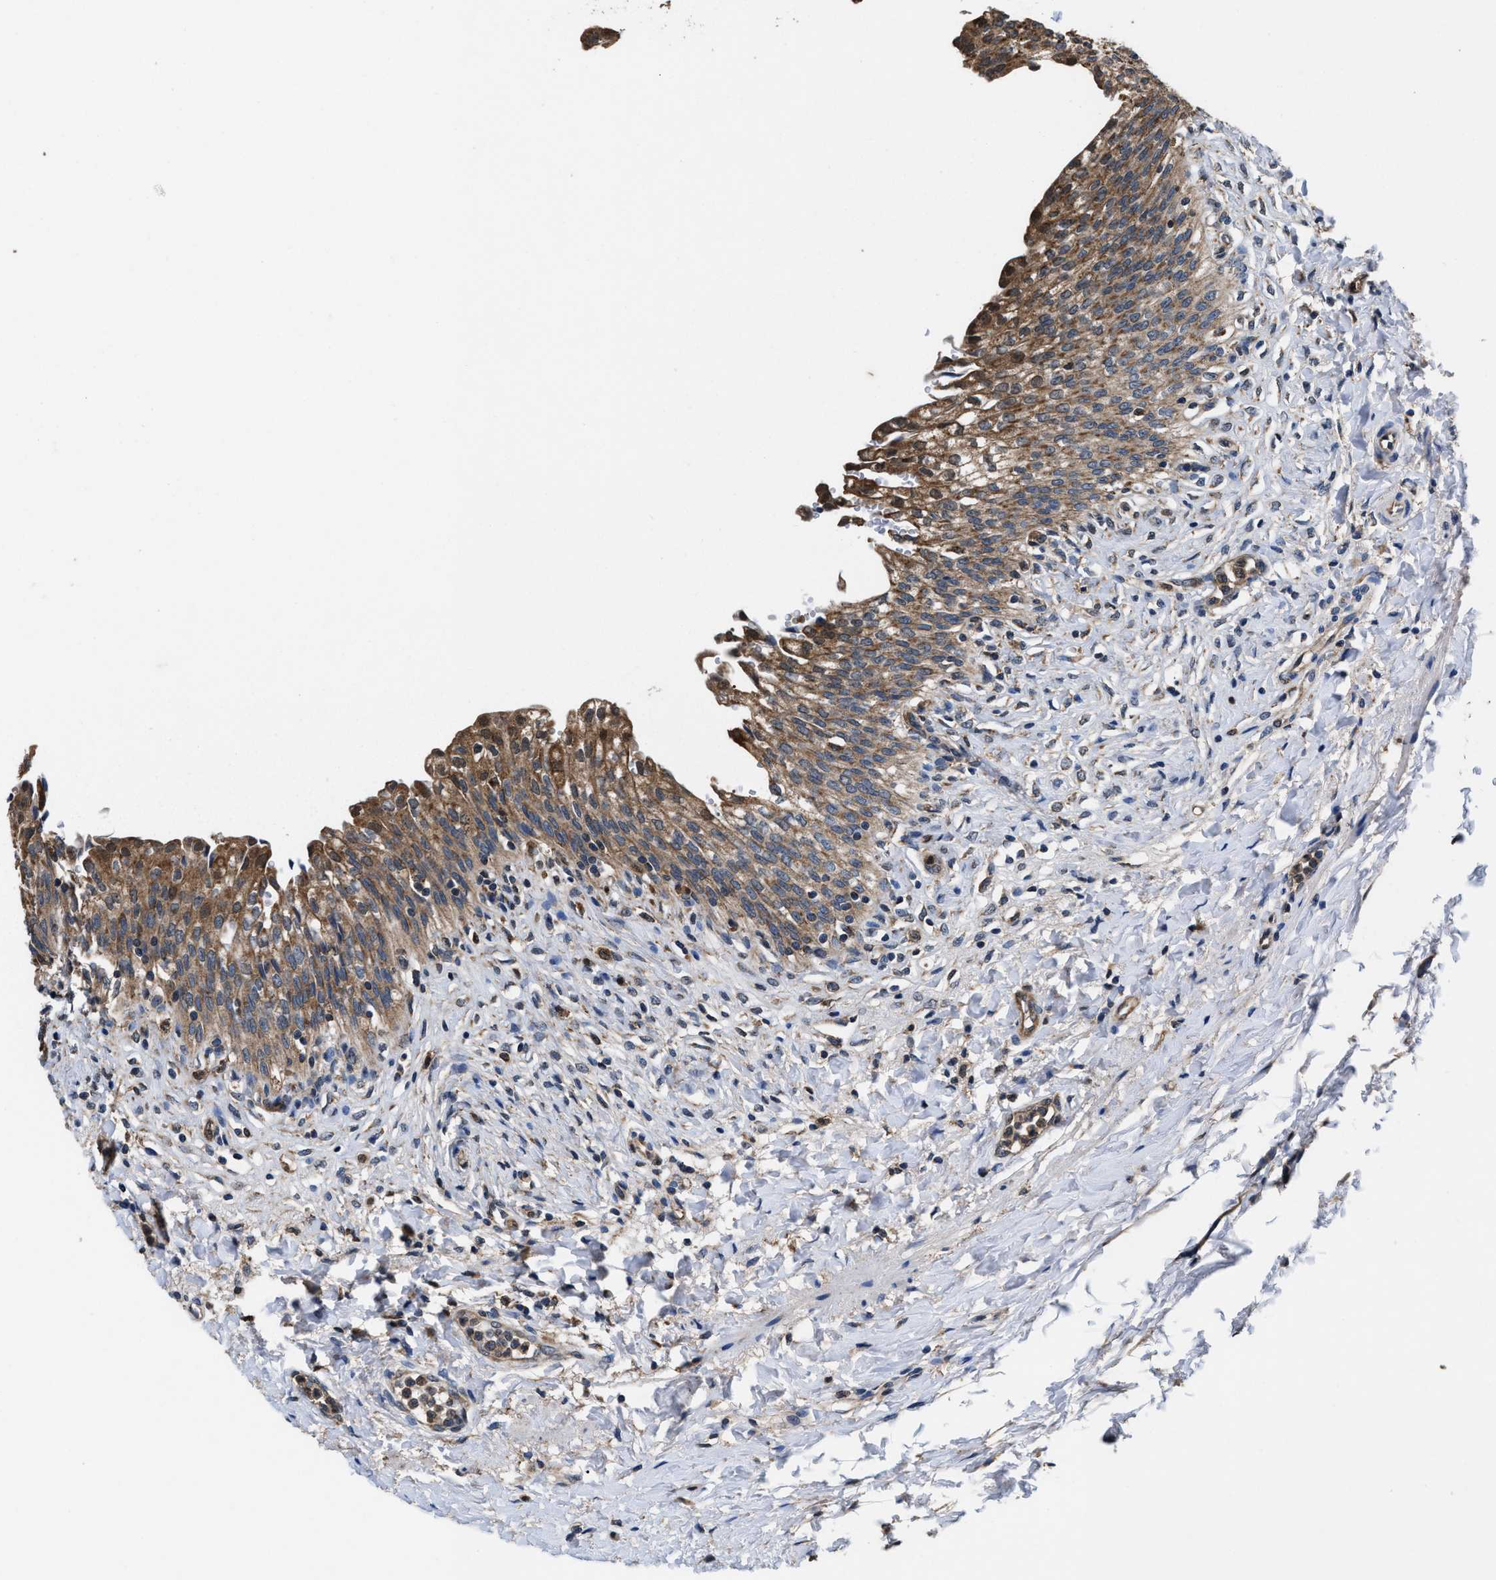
{"staining": {"intensity": "moderate", "quantity": ">75%", "location": "cytoplasmic/membranous"}, "tissue": "urinary bladder", "cell_type": "Urothelial cells", "image_type": "normal", "snomed": [{"axis": "morphology", "description": "Urothelial carcinoma, High grade"}, {"axis": "topography", "description": "Urinary bladder"}], "caption": "Immunohistochemical staining of benign urinary bladder reveals medium levels of moderate cytoplasmic/membranous positivity in about >75% of urothelial cells.", "gene": "ACLY", "patient": {"sex": "male", "age": 46}}